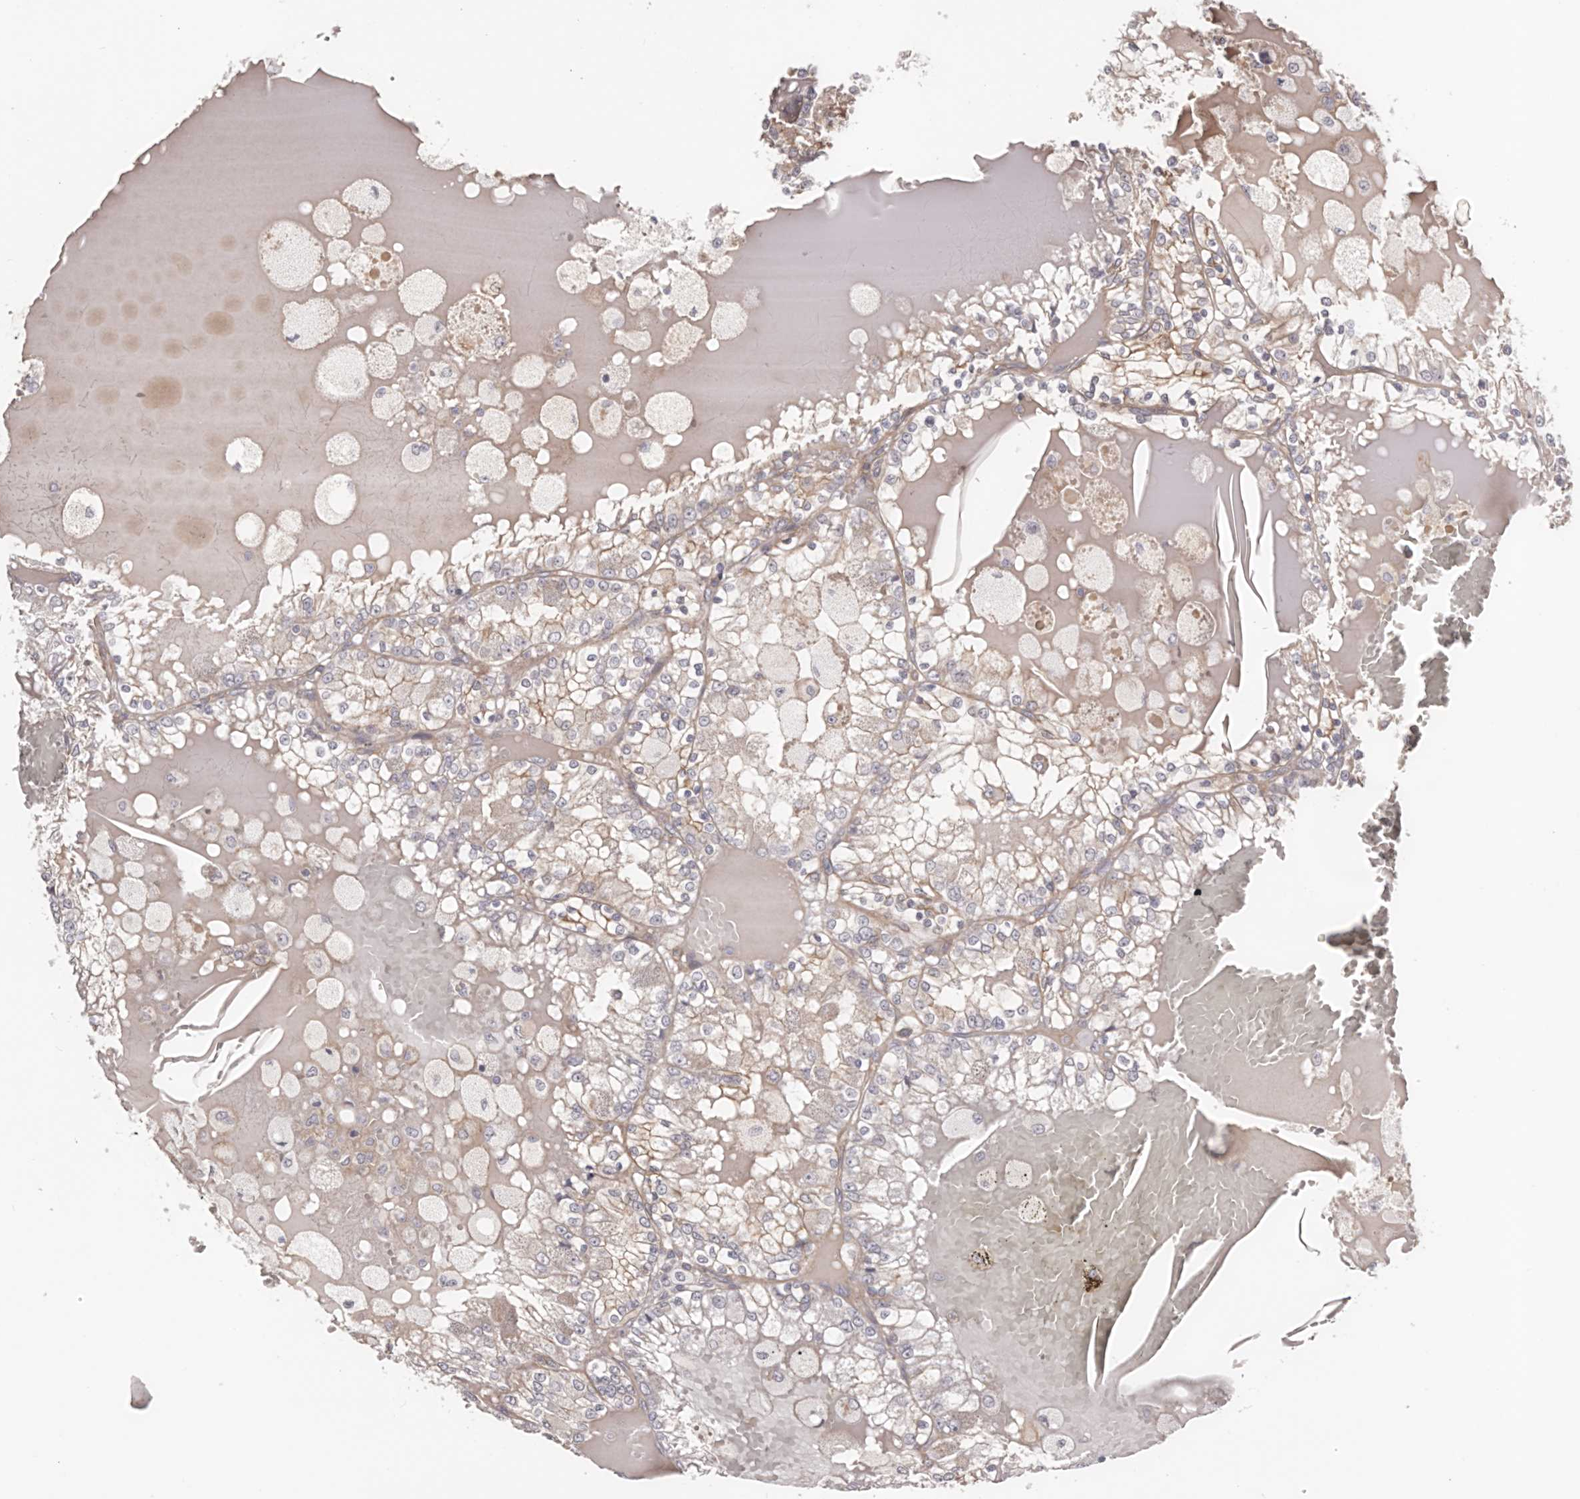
{"staining": {"intensity": "negative", "quantity": "none", "location": "none"}, "tissue": "renal cancer", "cell_type": "Tumor cells", "image_type": "cancer", "snomed": [{"axis": "morphology", "description": "Adenocarcinoma, NOS"}, {"axis": "topography", "description": "Kidney"}], "caption": "The immunohistochemistry (IHC) micrograph has no significant expression in tumor cells of renal cancer tissue. Brightfield microscopy of immunohistochemistry stained with DAB (brown) and hematoxylin (blue), captured at high magnification.", "gene": "DMRT2", "patient": {"sex": "female", "age": 56}}